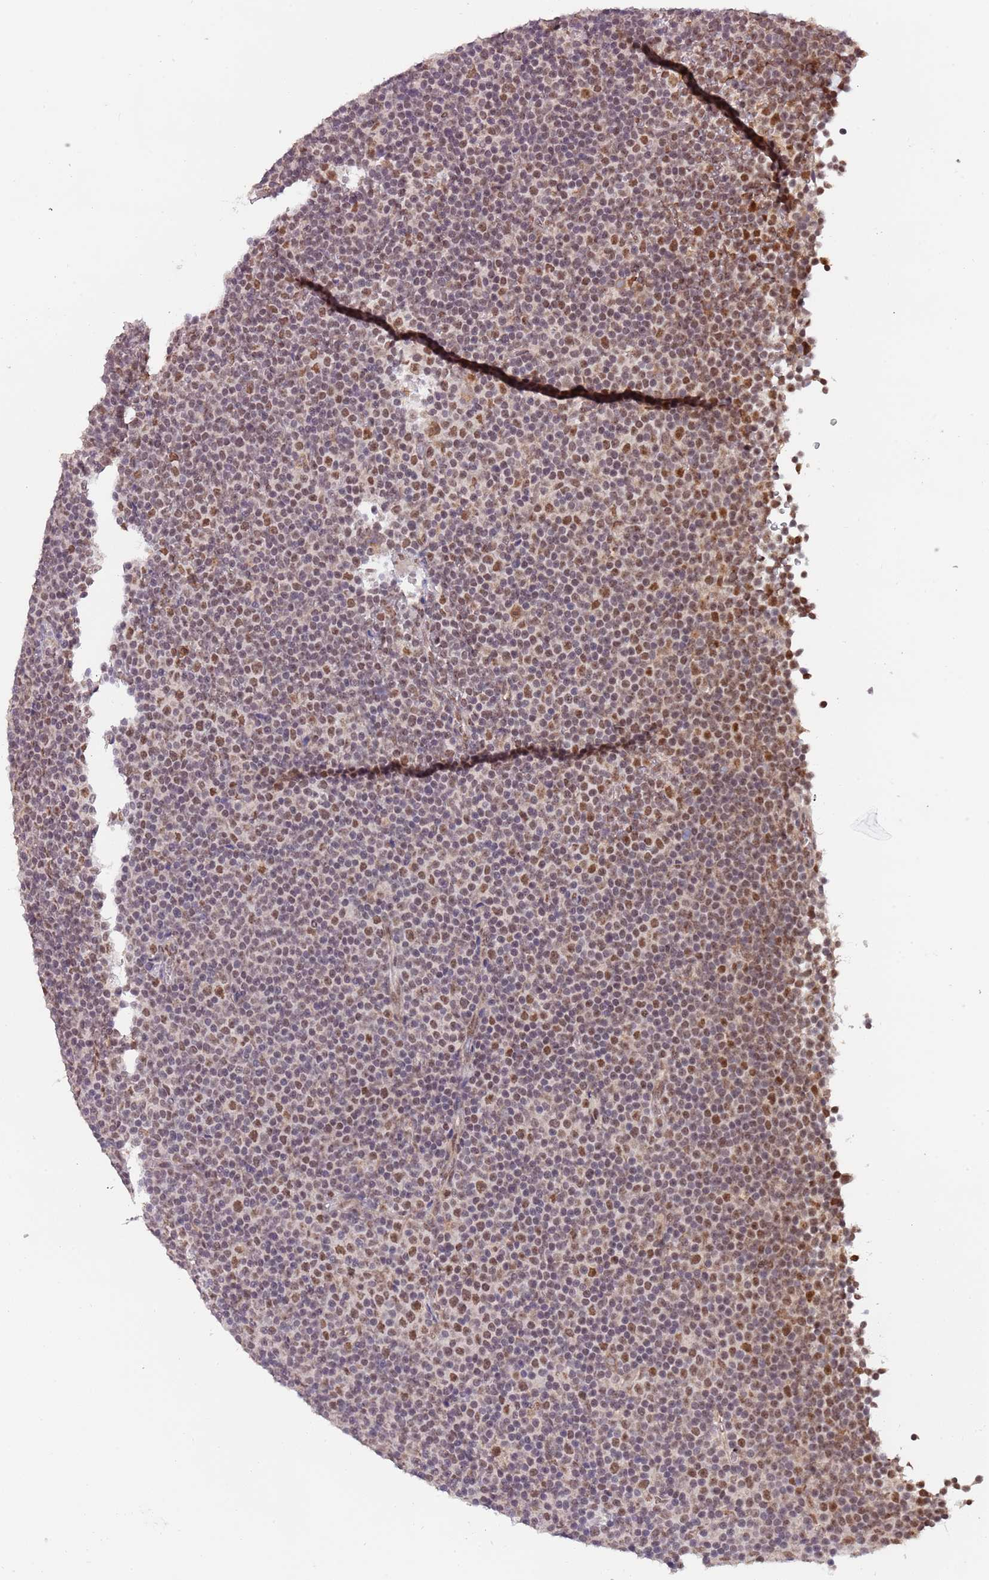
{"staining": {"intensity": "moderate", "quantity": "25%-75%", "location": "nuclear"}, "tissue": "lymphoma", "cell_type": "Tumor cells", "image_type": "cancer", "snomed": [{"axis": "morphology", "description": "Malignant lymphoma, non-Hodgkin's type, Low grade"}, {"axis": "topography", "description": "Lymph node"}], "caption": "Protein expression analysis of human lymphoma reveals moderate nuclear positivity in approximately 25%-75% of tumor cells.", "gene": "FAM120AOS", "patient": {"sex": "female", "age": 67}}